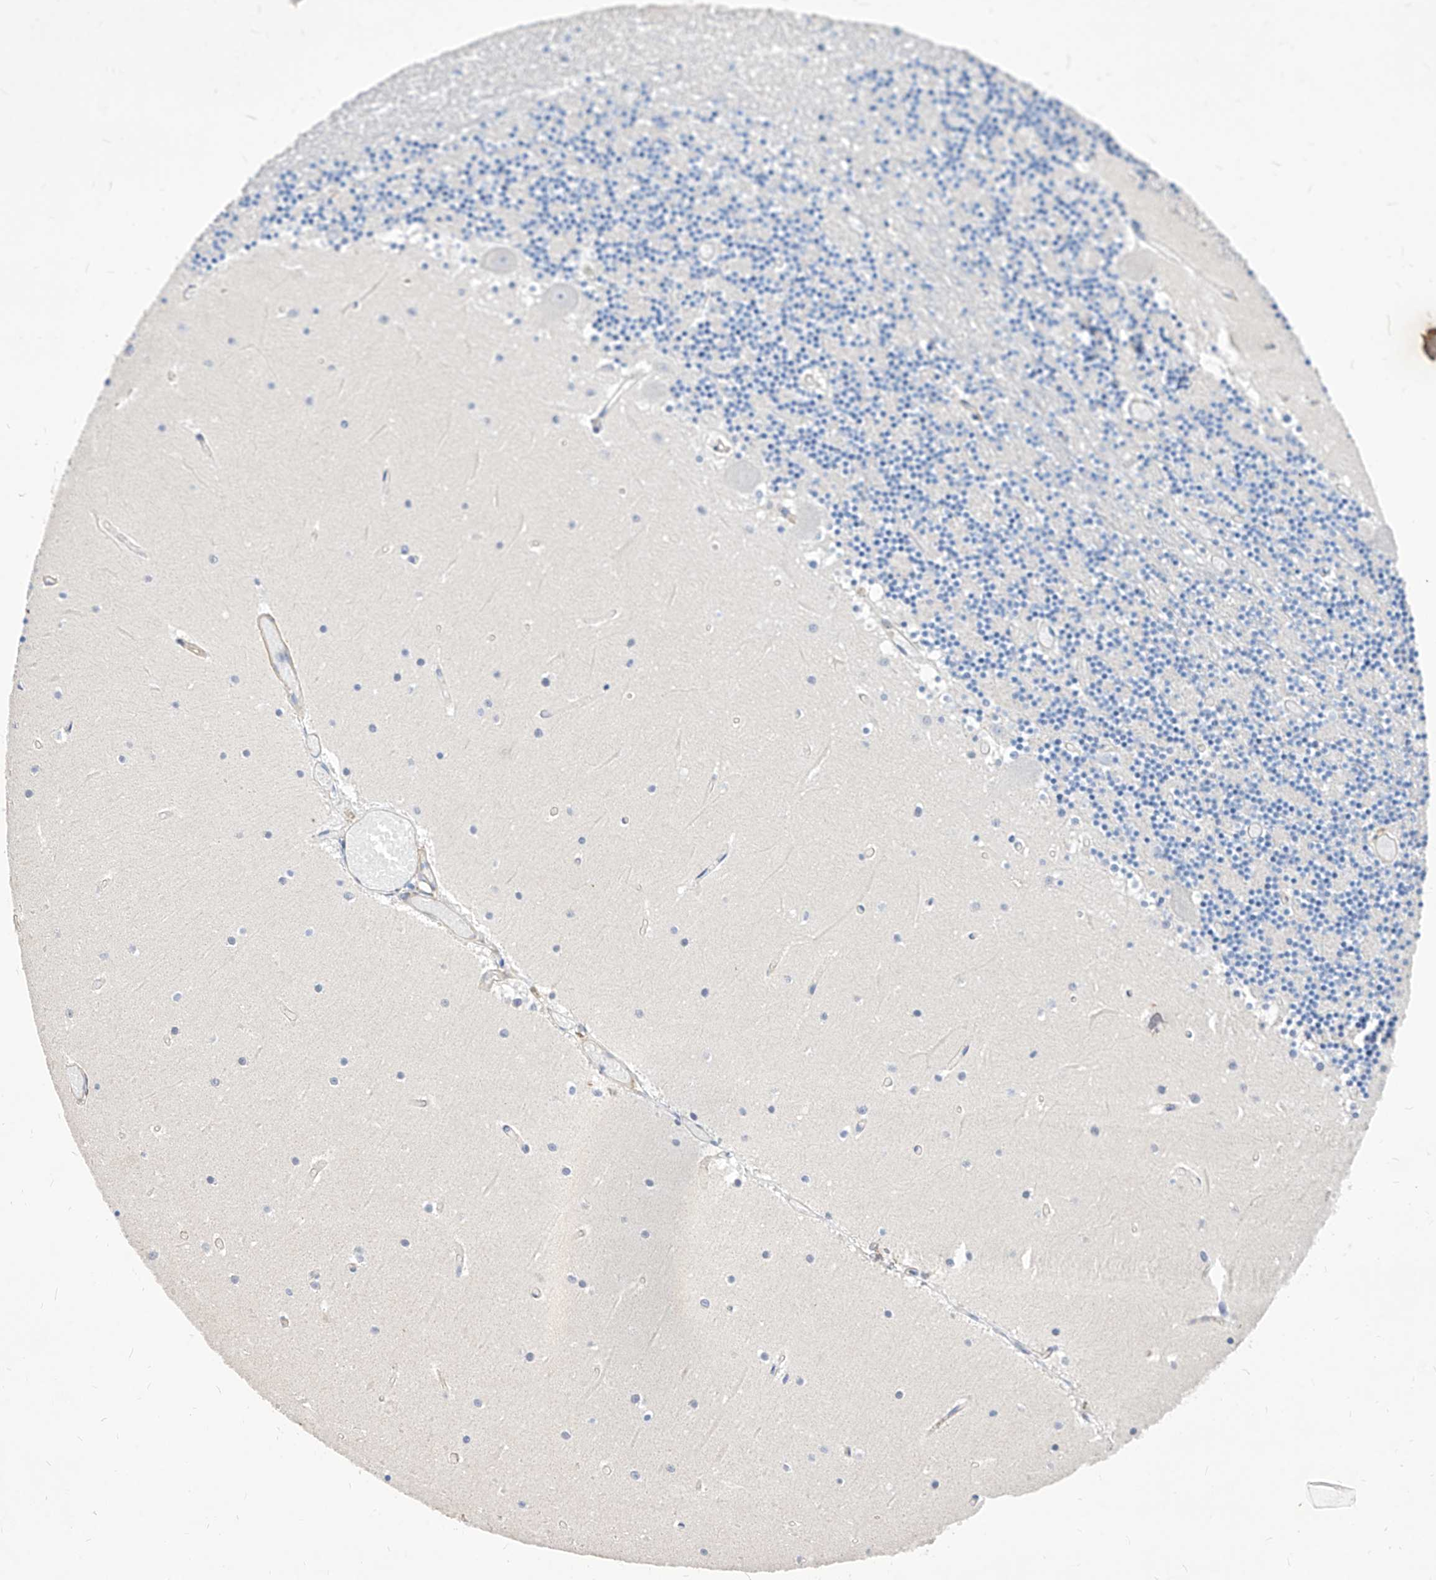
{"staining": {"intensity": "negative", "quantity": "none", "location": "none"}, "tissue": "cerebellum", "cell_type": "Cells in granular layer", "image_type": "normal", "snomed": [{"axis": "morphology", "description": "Normal tissue, NOS"}, {"axis": "topography", "description": "Cerebellum"}], "caption": "Micrograph shows no significant protein staining in cells in granular layer of normal cerebellum. The staining is performed using DAB (3,3'-diaminobenzidine) brown chromogen with nuclei counter-stained in using hematoxylin.", "gene": "SCGB2A1", "patient": {"sex": "female", "age": 28}}